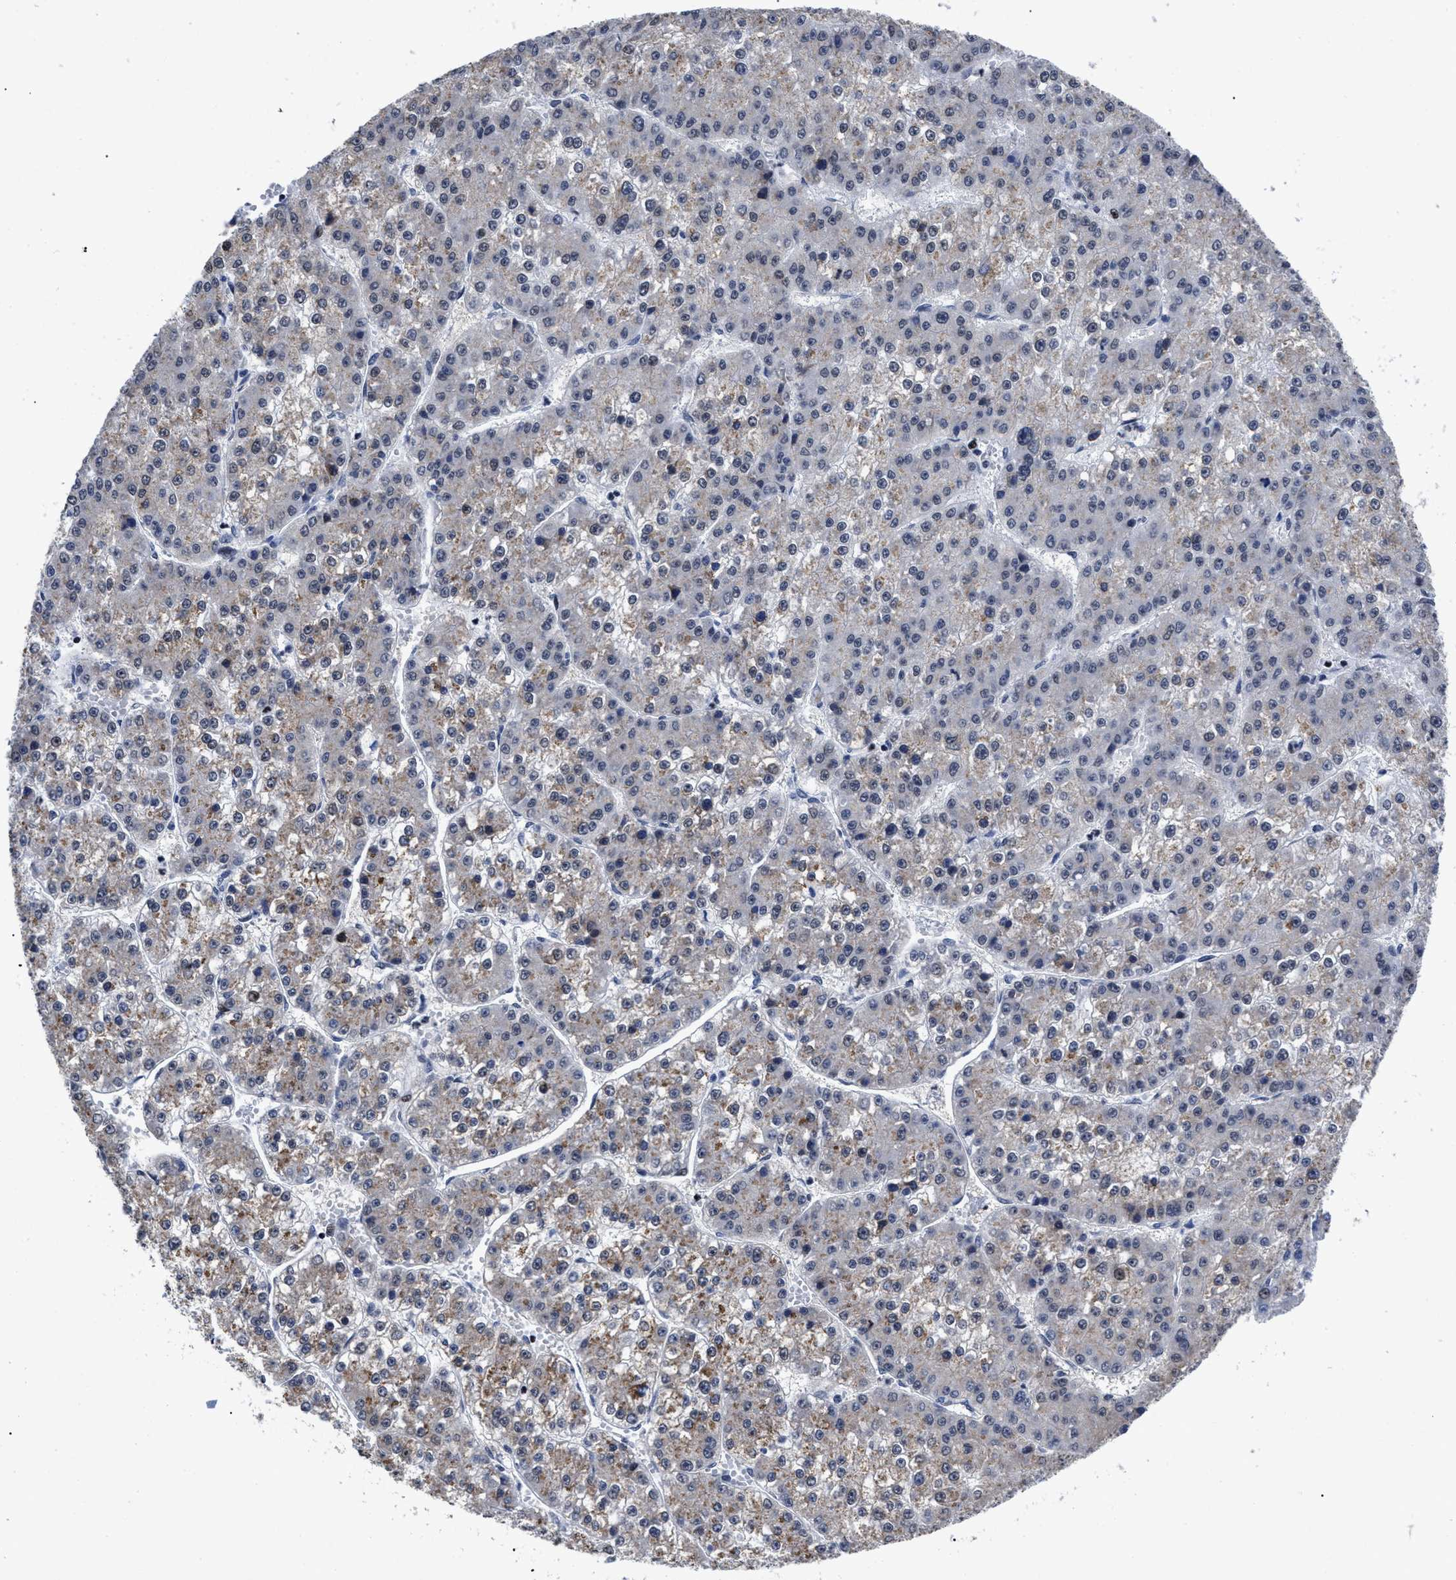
{"staining": {"intensity": "weak", "quantity": "<25%", "location": "cytoplasmic/membranous"}, "tissue": "liver cancer", "cell_type": "Tumor cells", "image_type": "cancer", "snomed": [{"axis": "morphology", "description": "Carcinoma, Hepatocellular, NOS"}, {"axis": "topography", "description": "Liver"}], "caption": "Liver cancer stained for a protein using immunohistochemistry shows no staining tumor cells.", "gene": "CALHM3", "patient": {"sex": "female", "age": 73}}